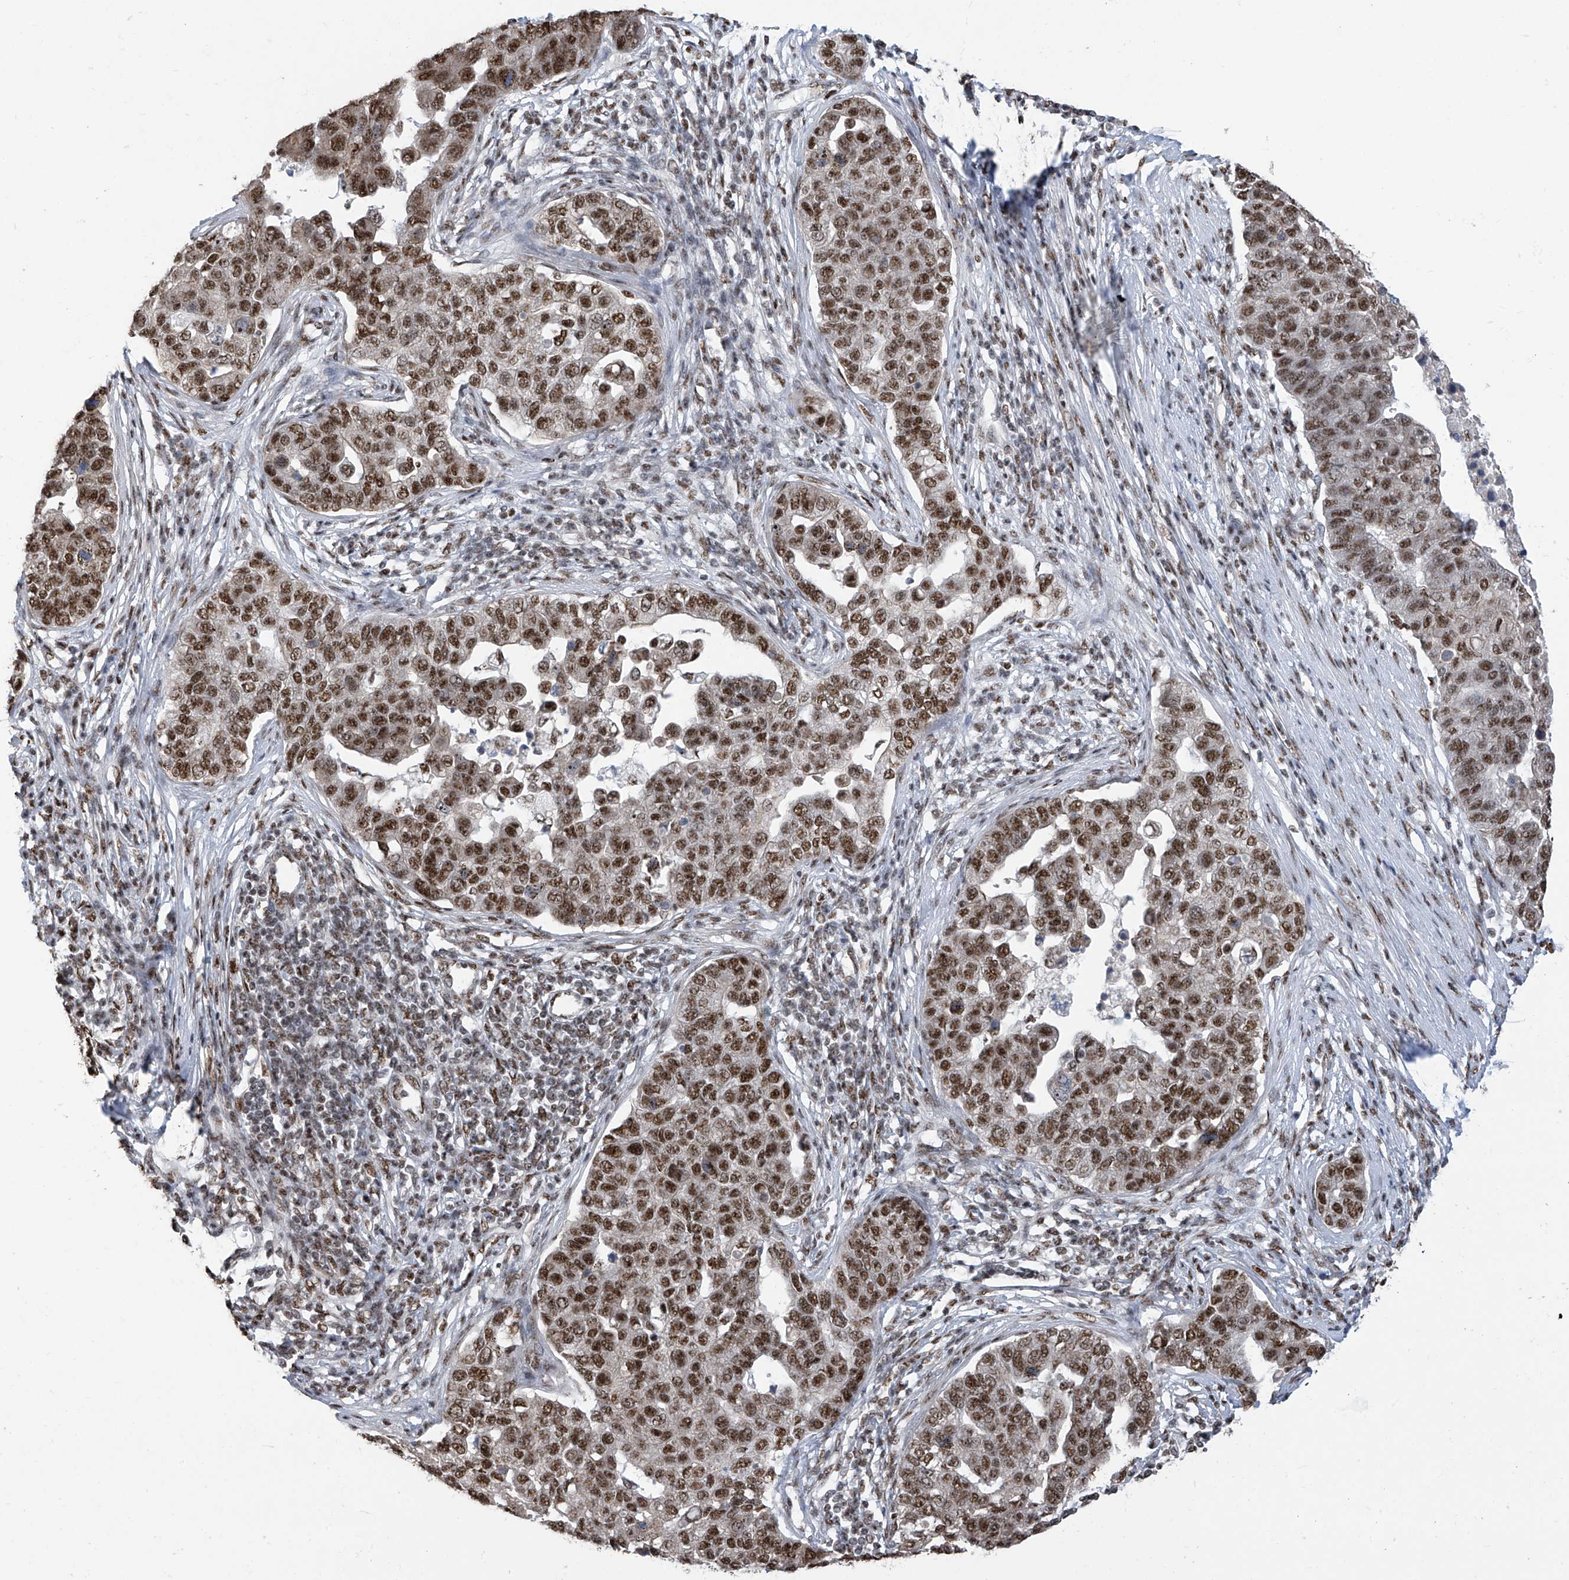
{"staining": {"intensity": "moderate", "quantity": ">75%", "location": "nuclear"}, "tissue": "pancreatic cancer", "cell_type": "Tumor cells", "image_type": "cancer", "snomed": [{"axis": "morphology", "description": "Adenocarcinoma, NOS"}, {"axis": "topography", "description": "Pancreas"}], "caption": "Tumor cells exhibit medium levels of moderate nuclear expression in about >75% of cells in human pancreatic adenocarcinoma.", "gene": "APLF", "patient": {"sex": "female", "age": 61}}